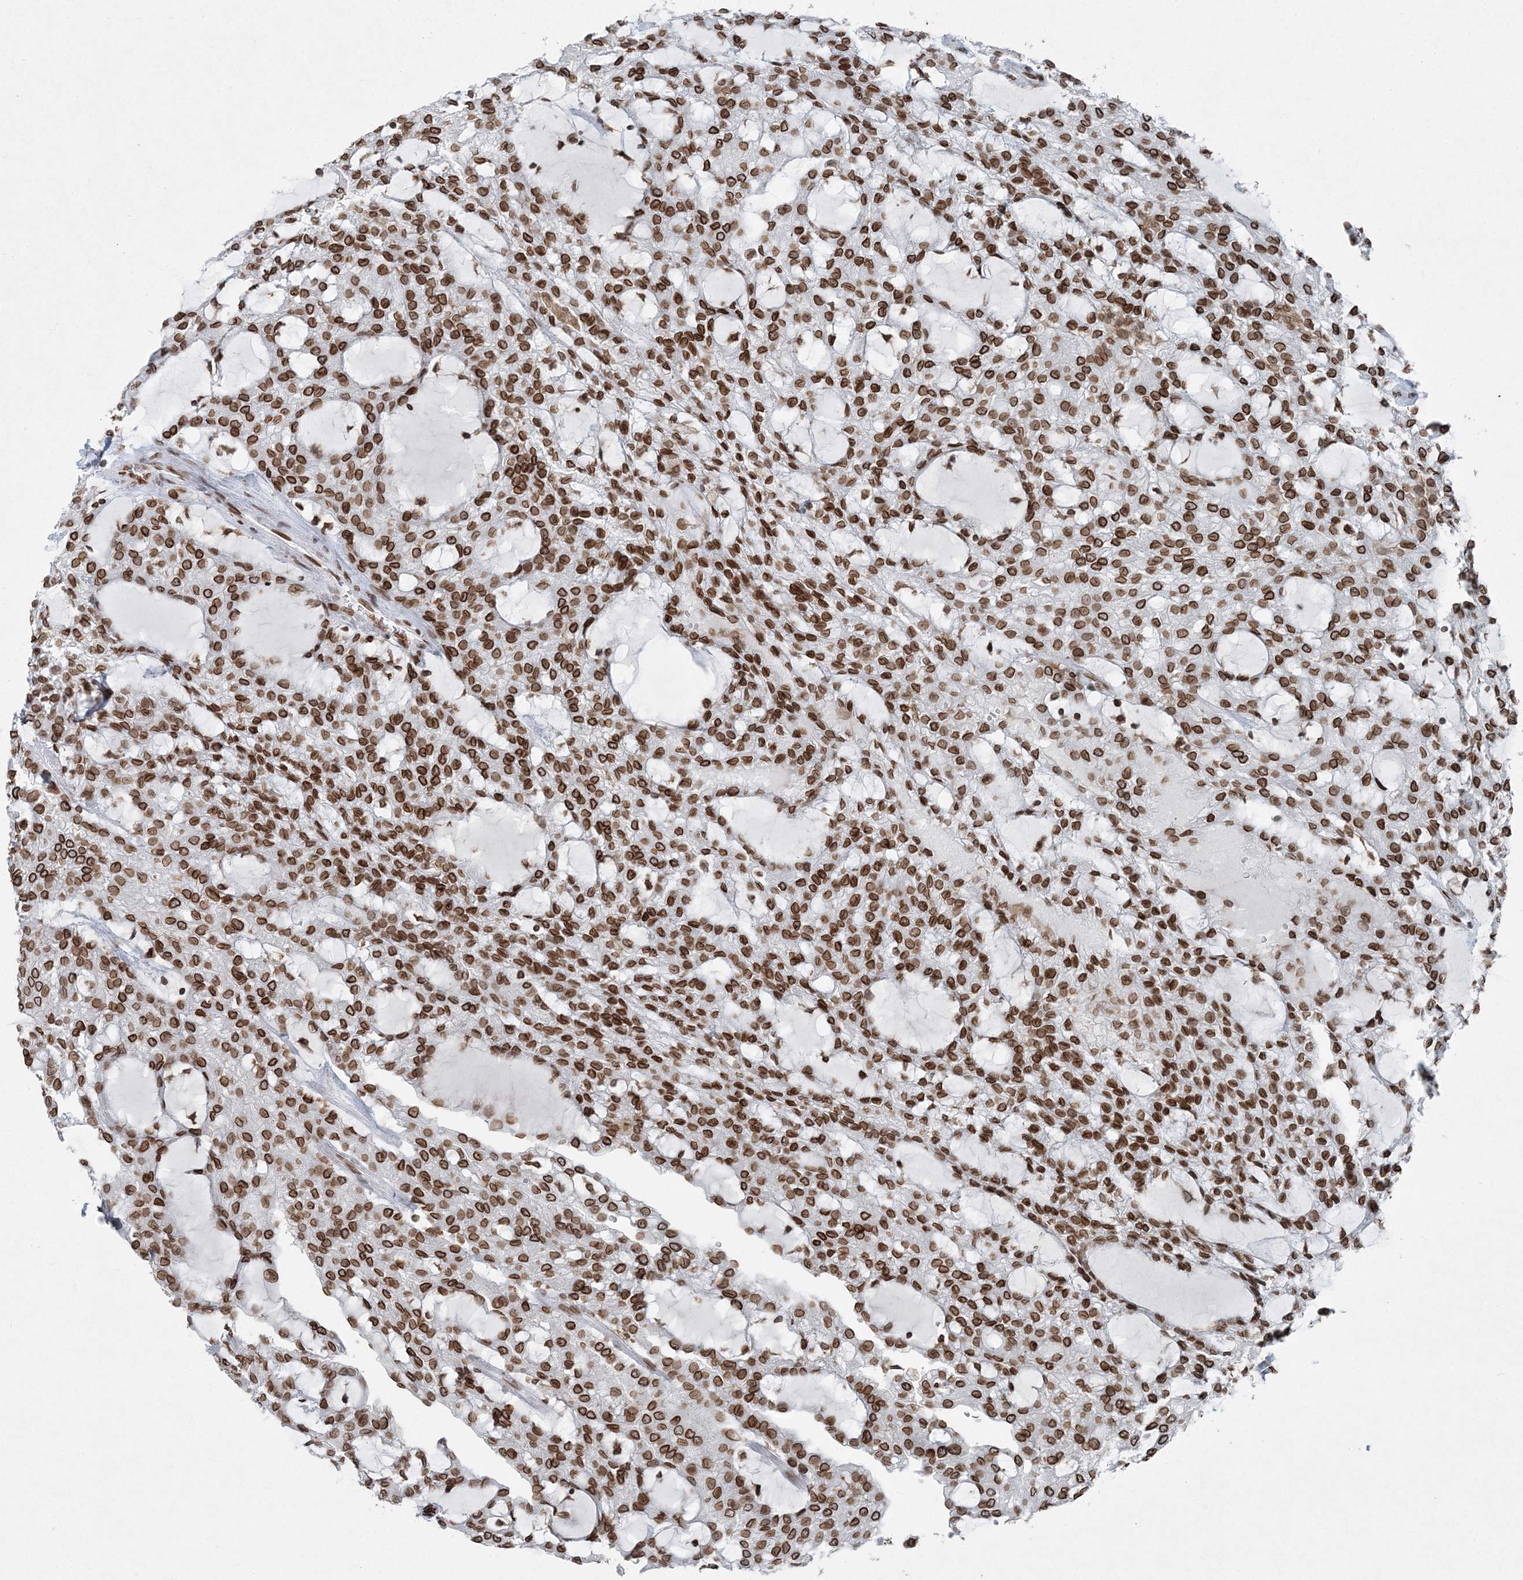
{"staining": {"intensity": "strong", "quantity": ">75%", "location": "cytoplasmic/membranous,nuclear"}, "tissue": "renal cancer", "cell_type": "Tumor cells", "image_type": "cancer", "snomed": [{"axis": "morphology", "description": "Adenocarcinoma, NOS"}, {"axis": "topography", "description": "Kidney"}], "caption": "Protein expression analysis of human renal cancer reveals strong cytoplasmic/membranous and nuclear expression in approximately >75% of tumor cells. (Brightfield microscopy of DAB IHC at high magnification).", "gene": "GJD4", "patient": {"sex": "male", "age": 63}}